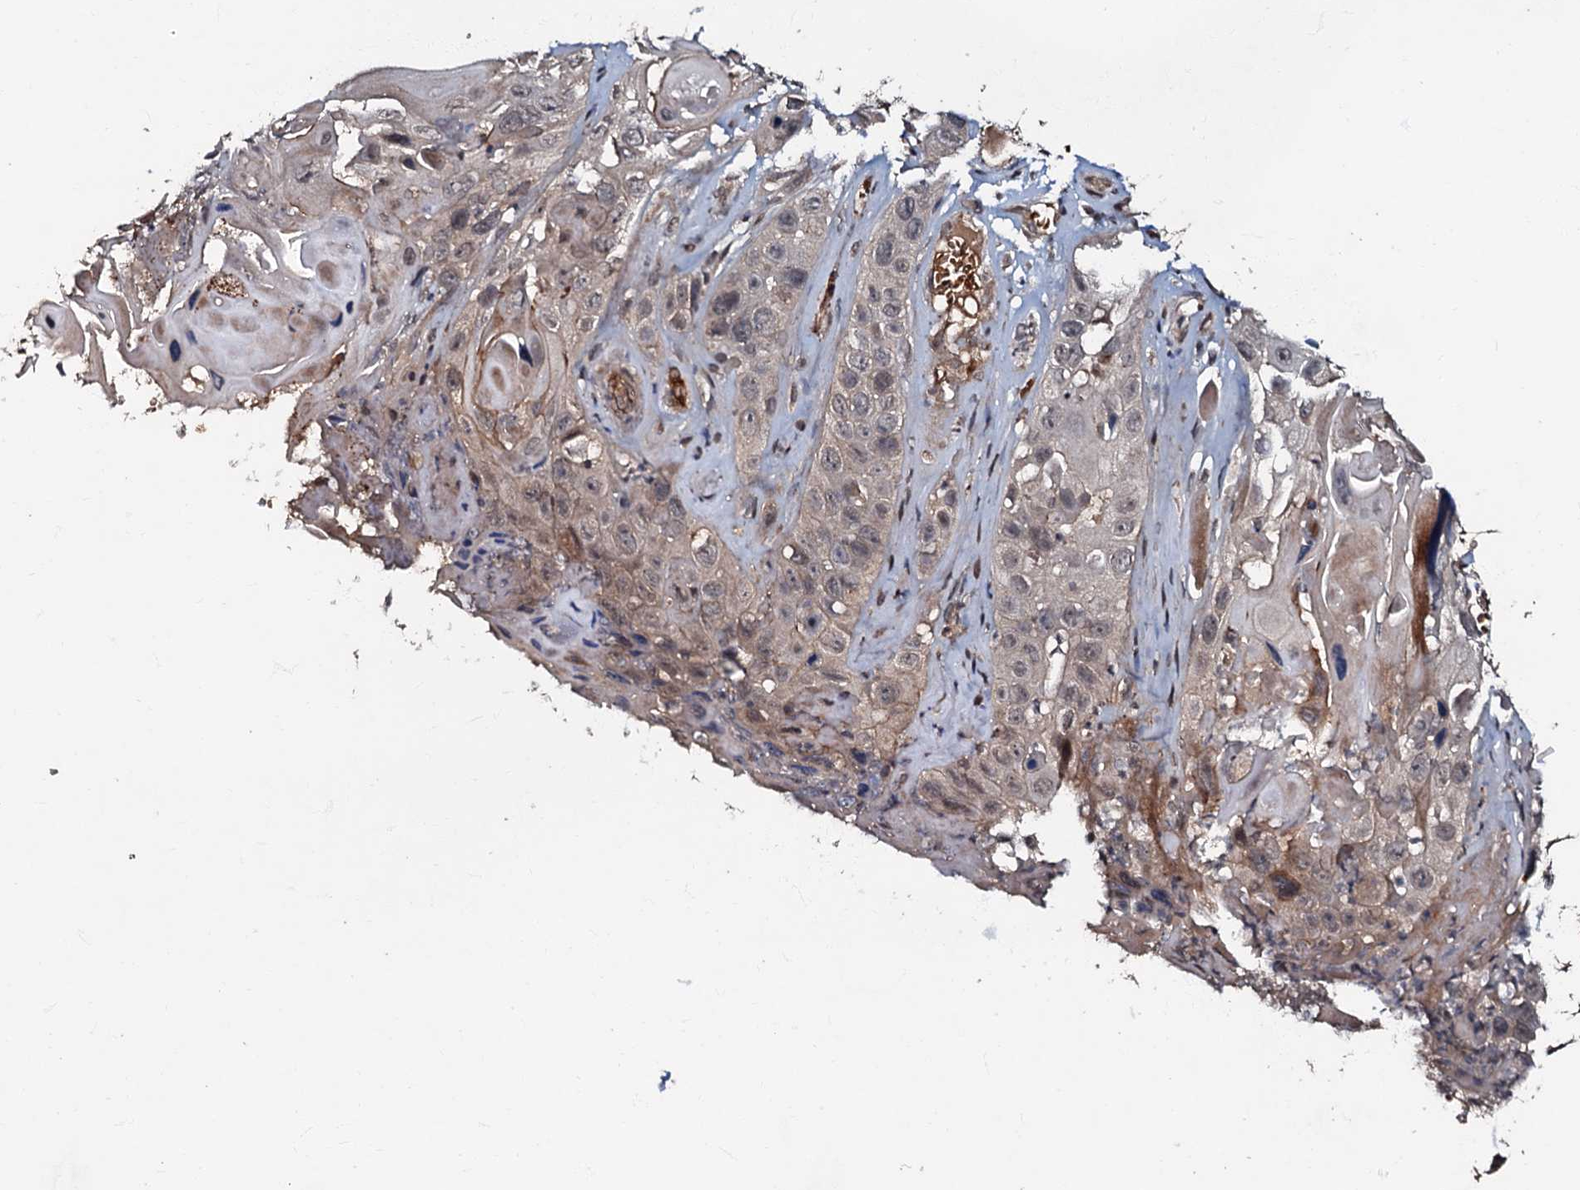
{"staining": {"intensity": "weak", "quantity": "<25%", "location": "cytoplasmic/membranous"}, "tissue": "skin cancer", "cell_type": "Tumor cells", "image_type": "cancer", "snomed": [{"axis": "morphology", "description": "Squamous cell carcinoma, NOS"}, {"axis": "topography", "description": "Skin"}], "caption": "DAB (3,3'-diaminobenzidine) immunohistochemical staining of skin cancer (squamous cell carcinoma) exhibits no significant staining in tumor cells.", "gene": "MANSC4", "patient": {"sex": "male", "age": 55}}